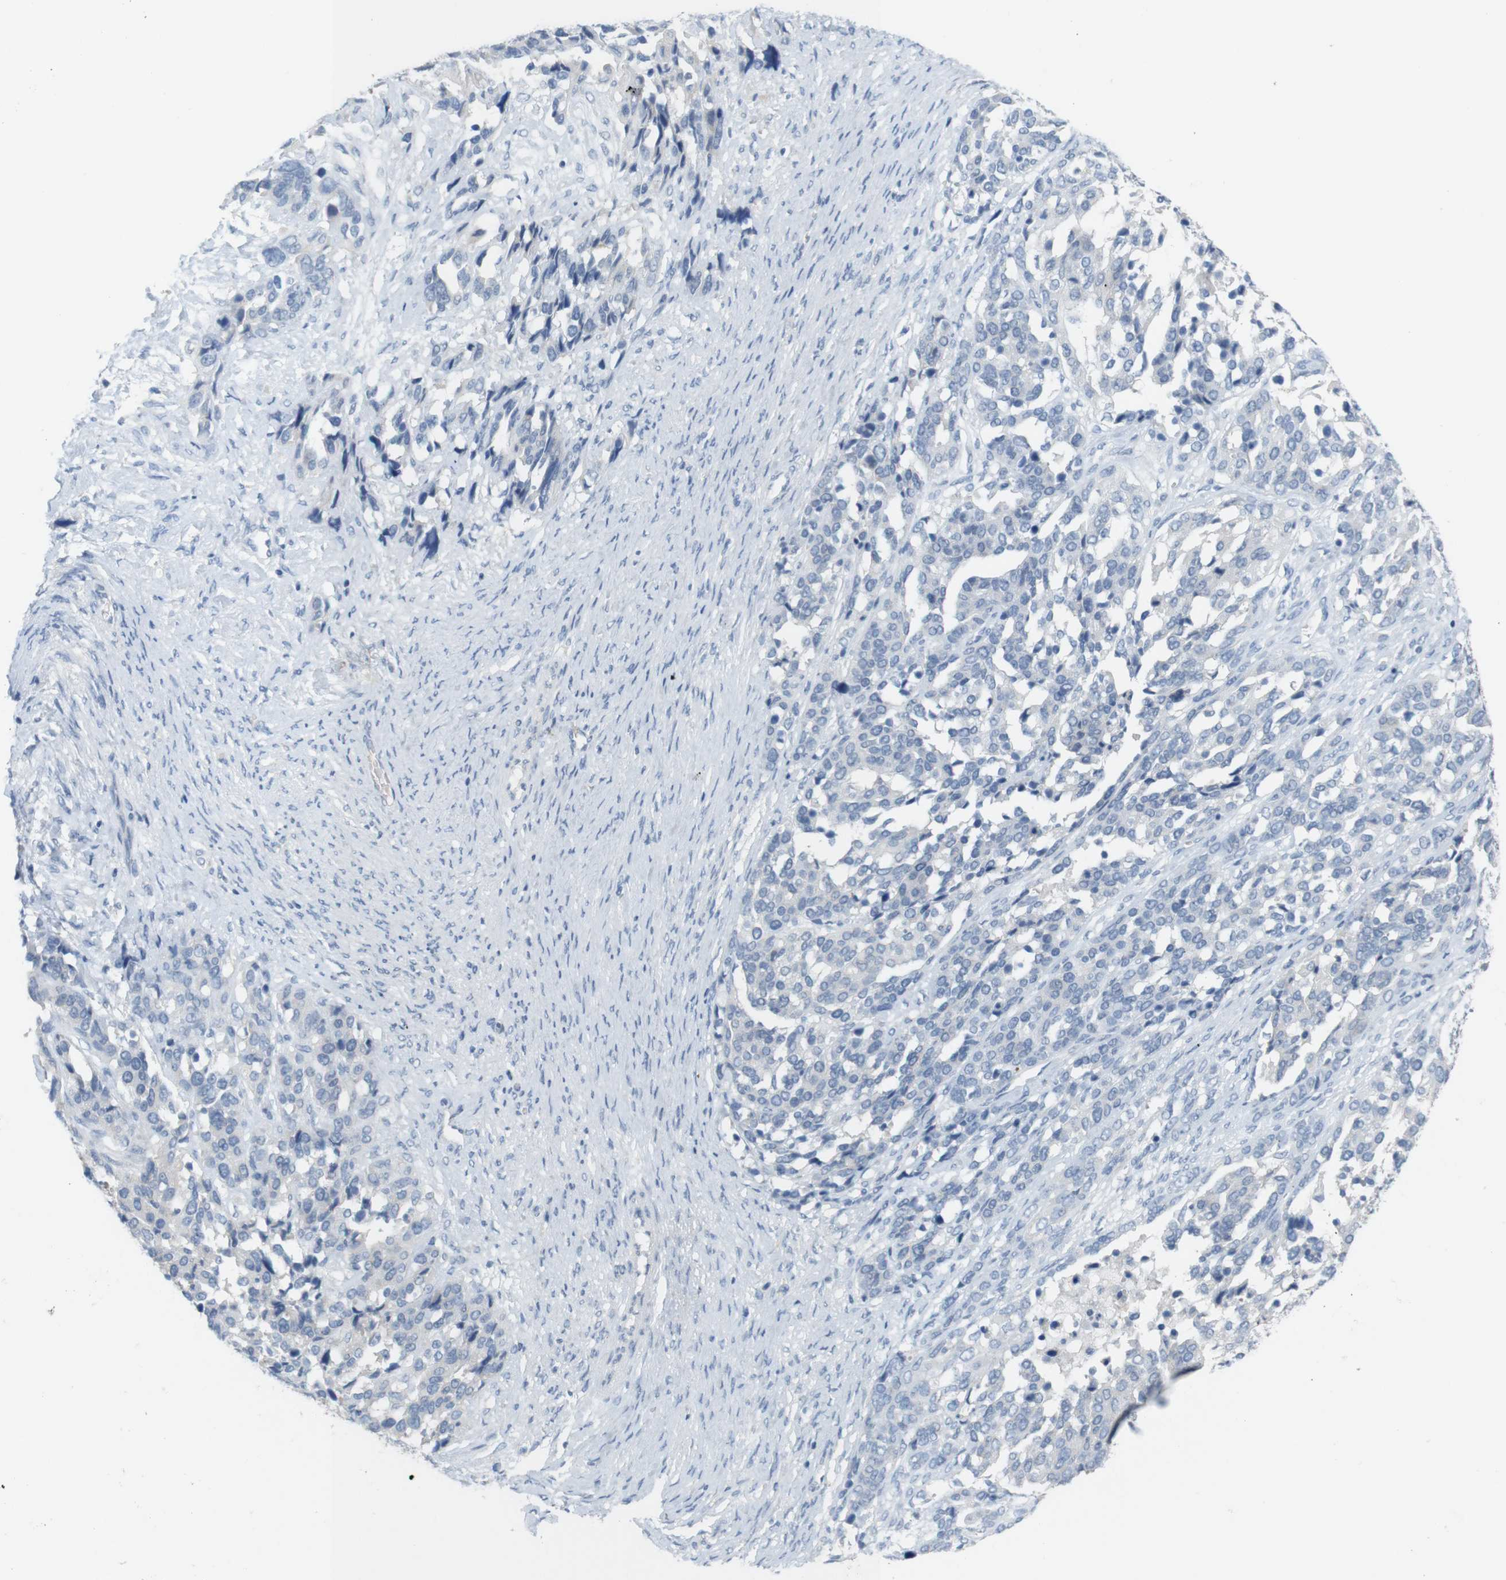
{"staining": {"intensity": "negative", "quantity": "none", "location": "none"}, "tissue": "ovarian cancer", "cell_type": "Tumor cells", "image_type": "cancer", "snomed": [{"axis": "morphology", "description": "Cystadenocarcinoma, serous, NOS"}, {"axis": "topography", "description": "Ovary"}], "caption": "The micrograph exhibits no staining of tumor cells in ovarian cancer.", "gene": "LRRK2", "patient": {"sex": "female", "age": 44}}